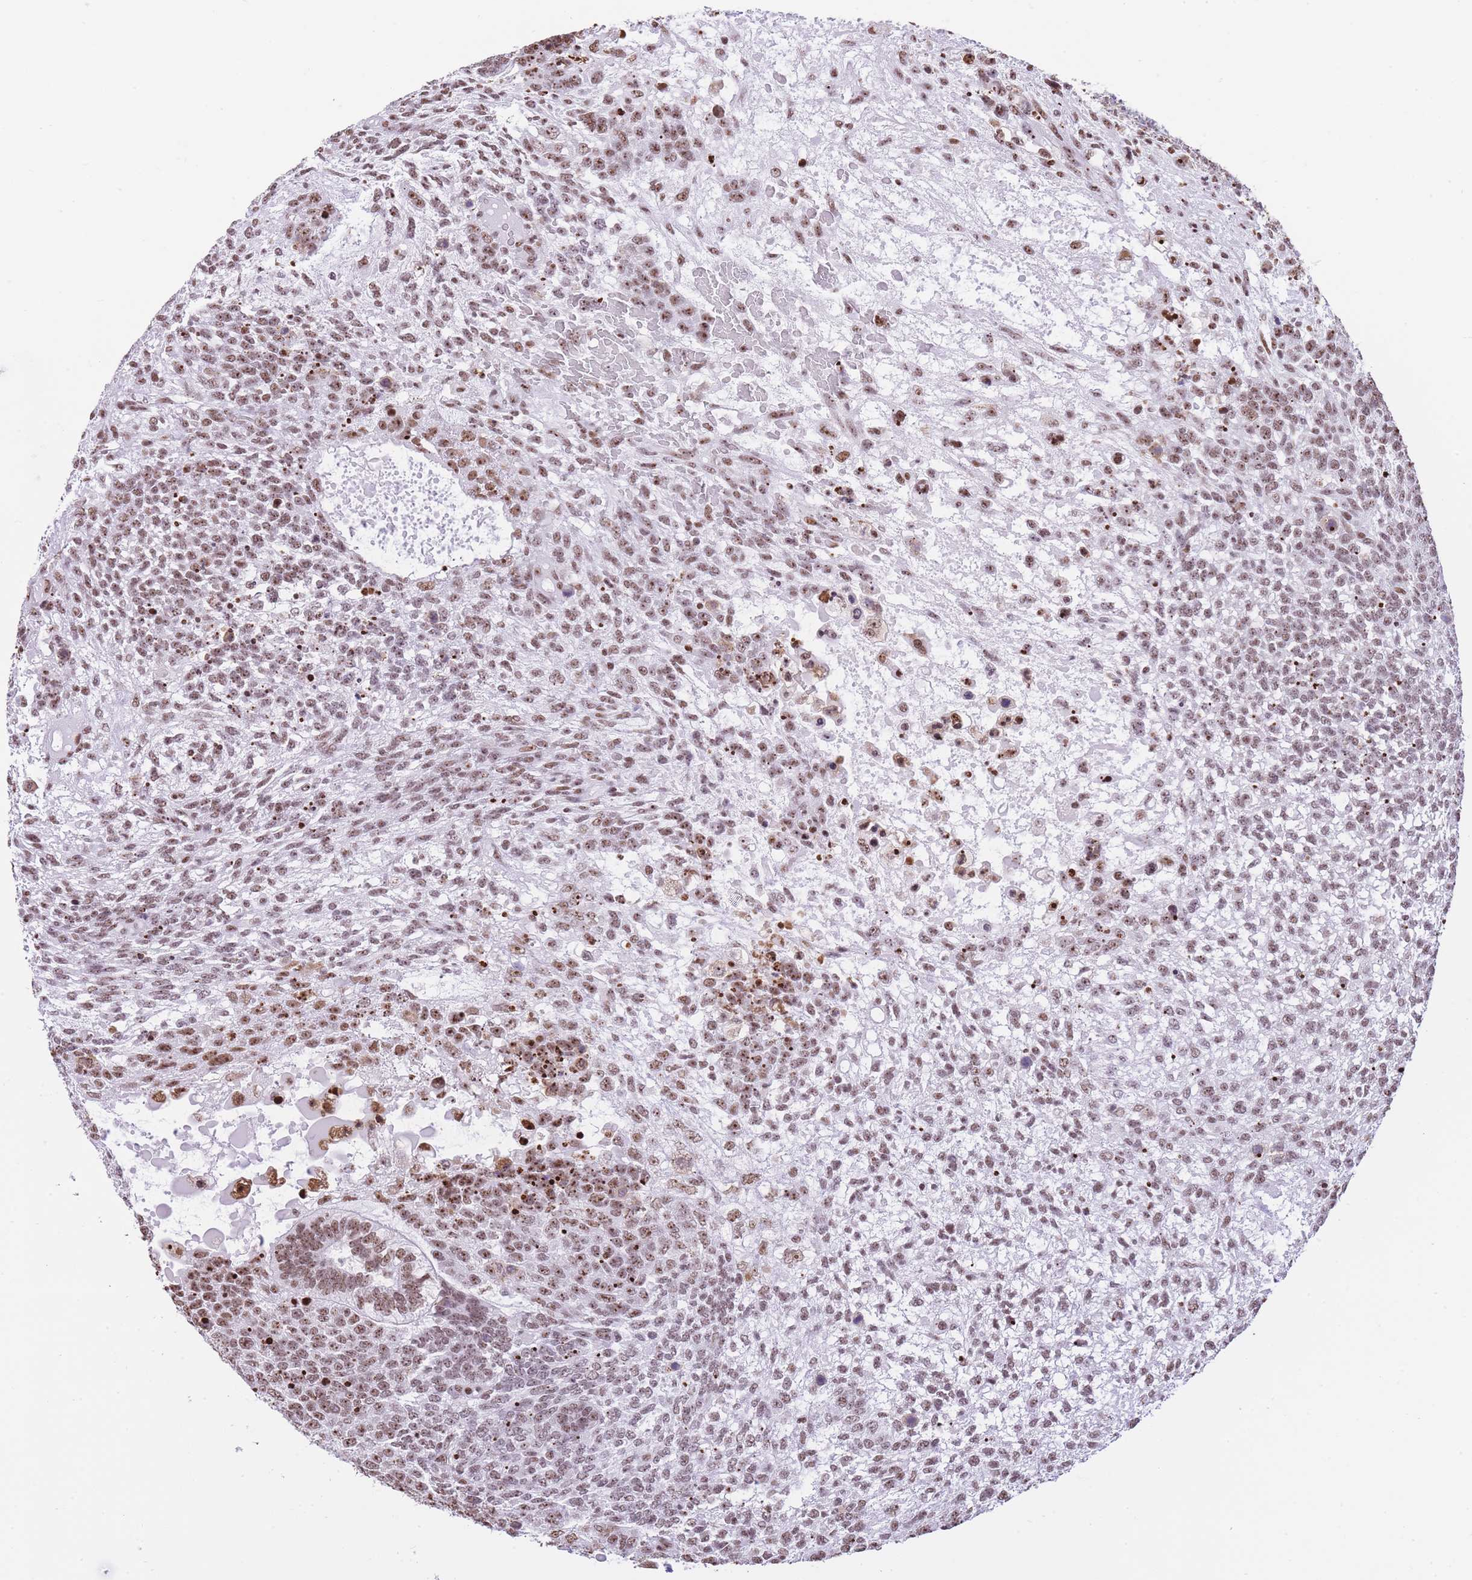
{"staining": {"intensity": "moderate", "quantity": "25%-75%", "location": "nuclear"}, "tissue": "testis cancer", "cell_type": "Tumor cells", "image_type": "cancer", "snomed": [{"axis": "morphology", "description": "Carcinoma, Embryonal, NOS"}, {"axis": "topography", "description": "Testis"}], "caption": "Human testis embryonal carcinoma stained with a protein marker demonstrates moderate staining in tumor cells.", "gene": "EVC2", "patient": {"sex": "male", "age": 23}}